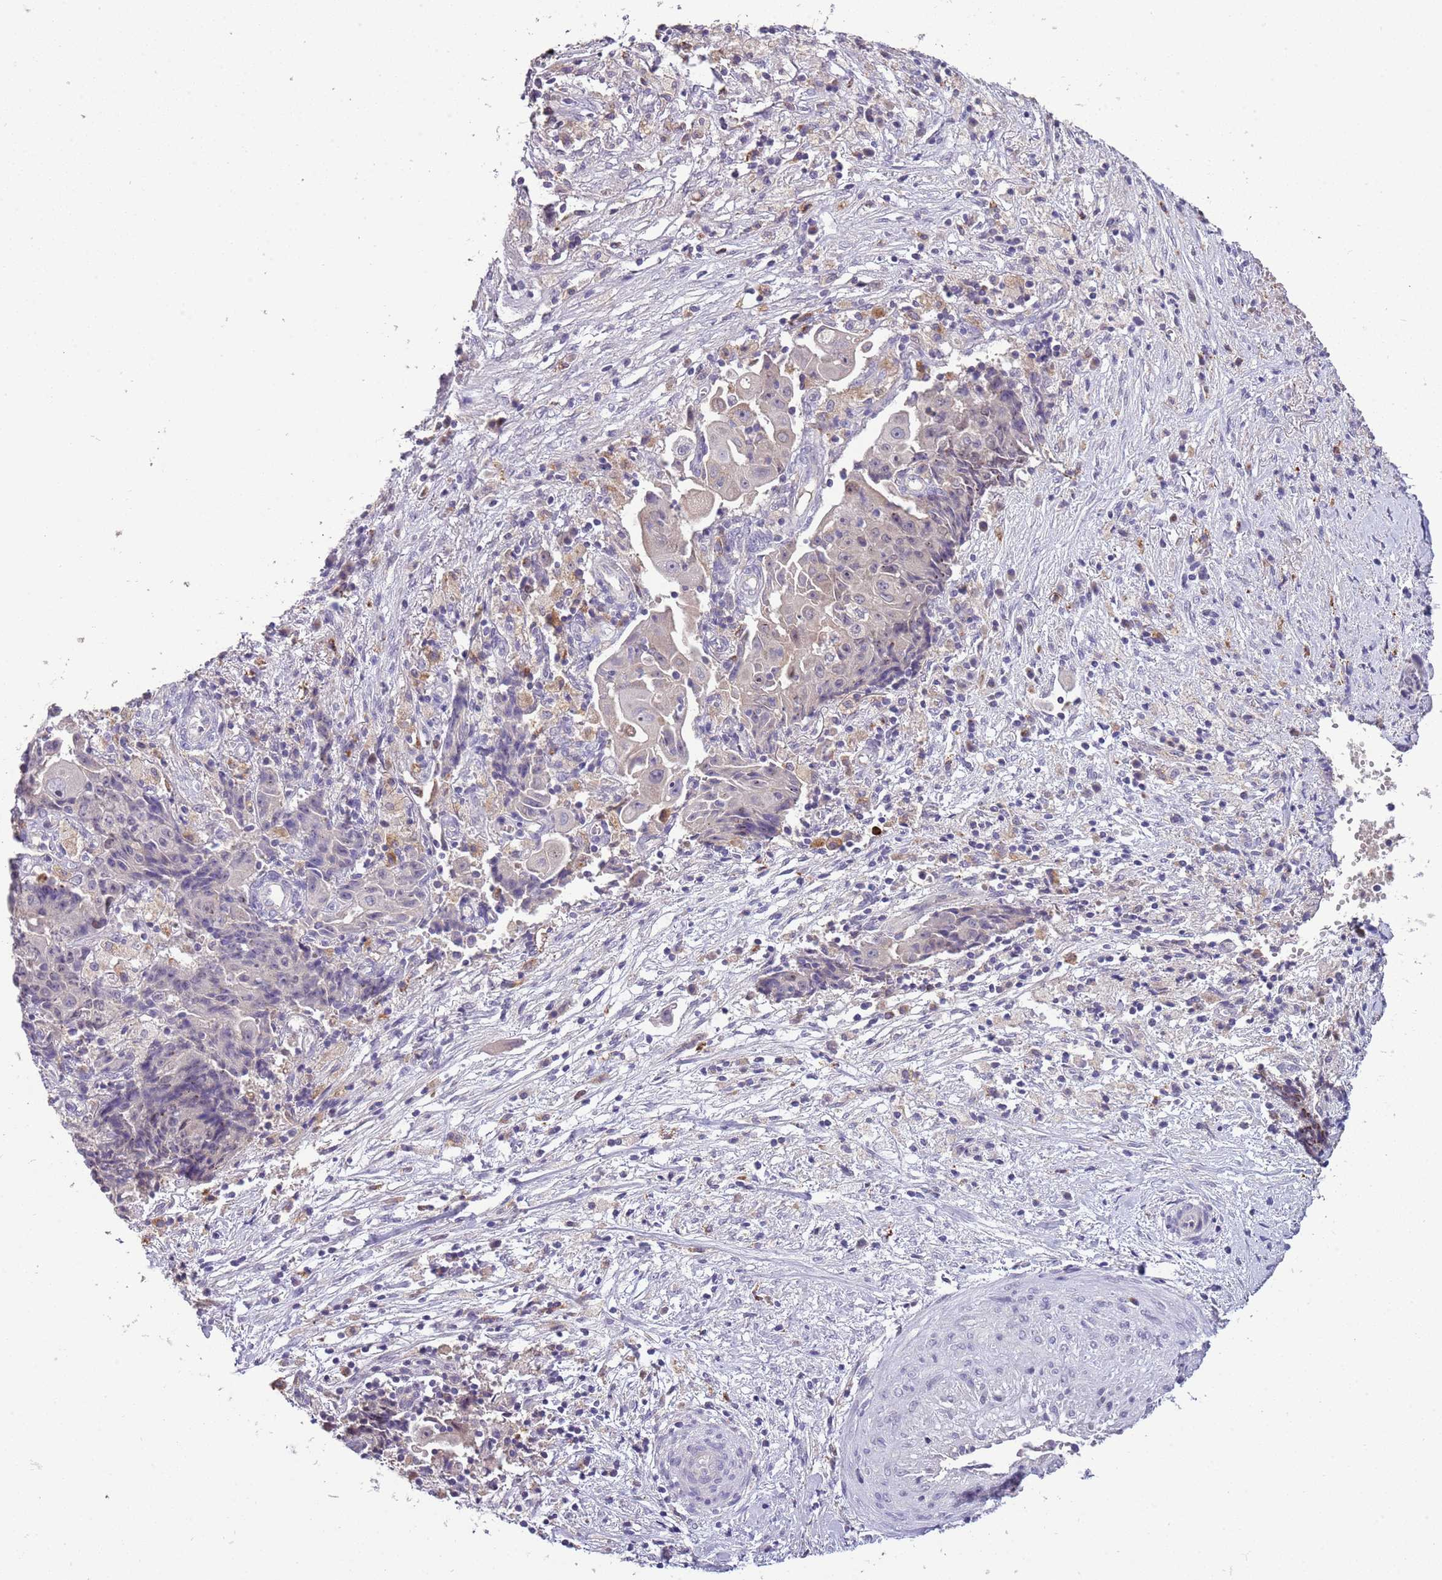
{"staining": {"intensity": "negative", "quantity": "none", "location": "none"}, "tissue": "ovarian cancer", "cell_type": "Tumor cells", "image_type": "cancer", "snomed": [{"axis": "morphology", "description": "Carcinoma, endometroid"}, {"axis": "topography", "description": "Ovary"}], "caption": "Human ovarian endometroid carcinoma stained for a protein using immunohistochemistry (IHC) exhibits no expression in tumor cells.", "gene": "SCAMP5", "patient": {"sex": "female", "age": 42}}